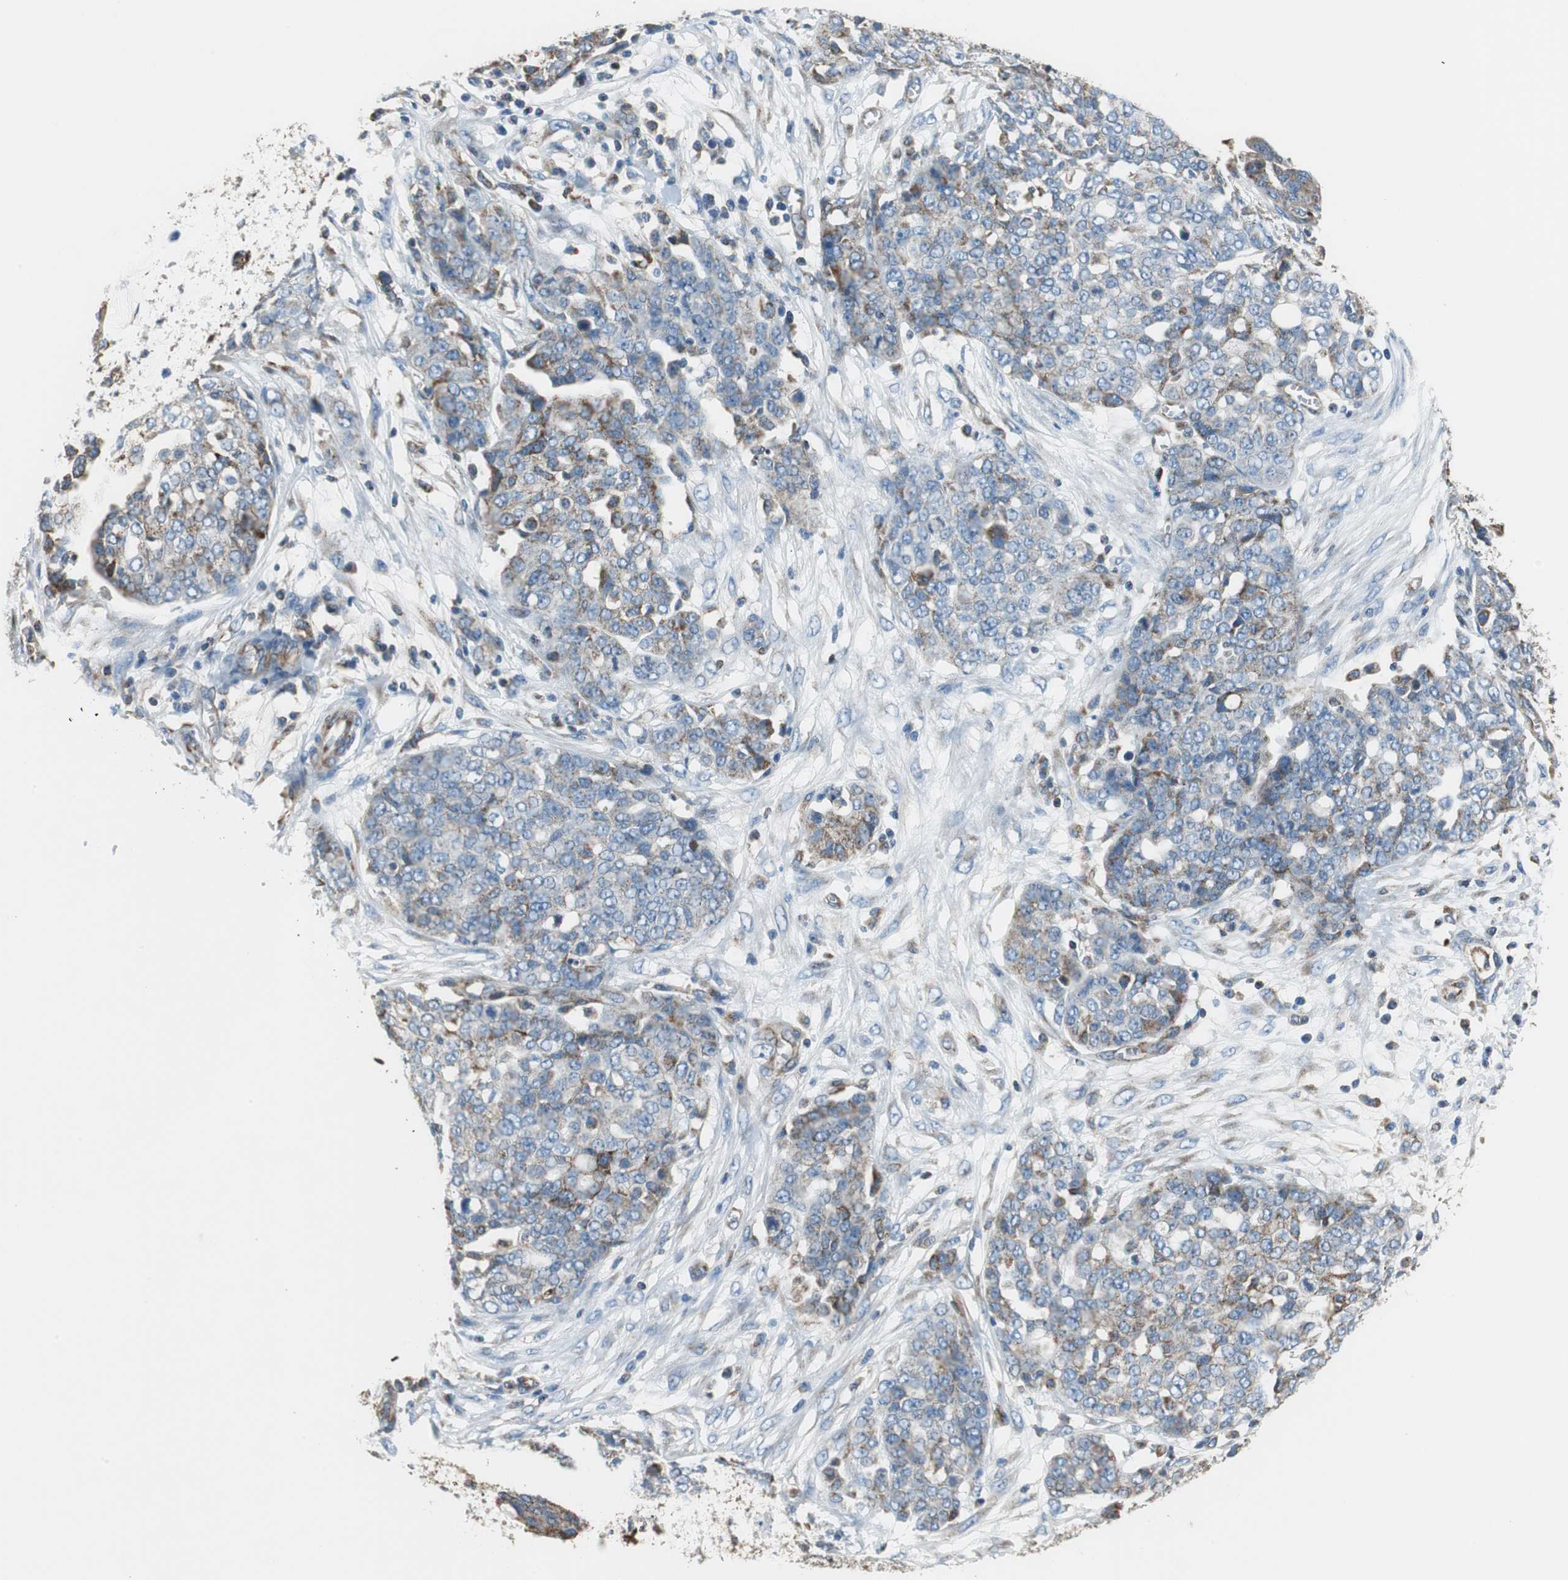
{"staining": {"intensity": "moderate", "quantity": "<25%", "location": "cytoplasmic/membranous"}, "tissue": "ovarian cancer", "cell_type": "Tumor cells", "image_type": "cancer", "snomed": [{"axis": "morphology", "description": "Cystadenocarcinoma, serous, NOS"}, {"axis": "topography", "description": "Soft tissue"}, {"axis": "topography", "description": "Ovary"}], "caption": "The immunohistochemical stain highlights moderate cytoplasmic/membranous expression in tumor cells of ovarian serous cystadenocarcinoma tissue. Ihc stains the protein of interest in brown and the nuclei are stained blue.", "gene": "GSTK1", "patient": {"sex": "female", "age": 57}}